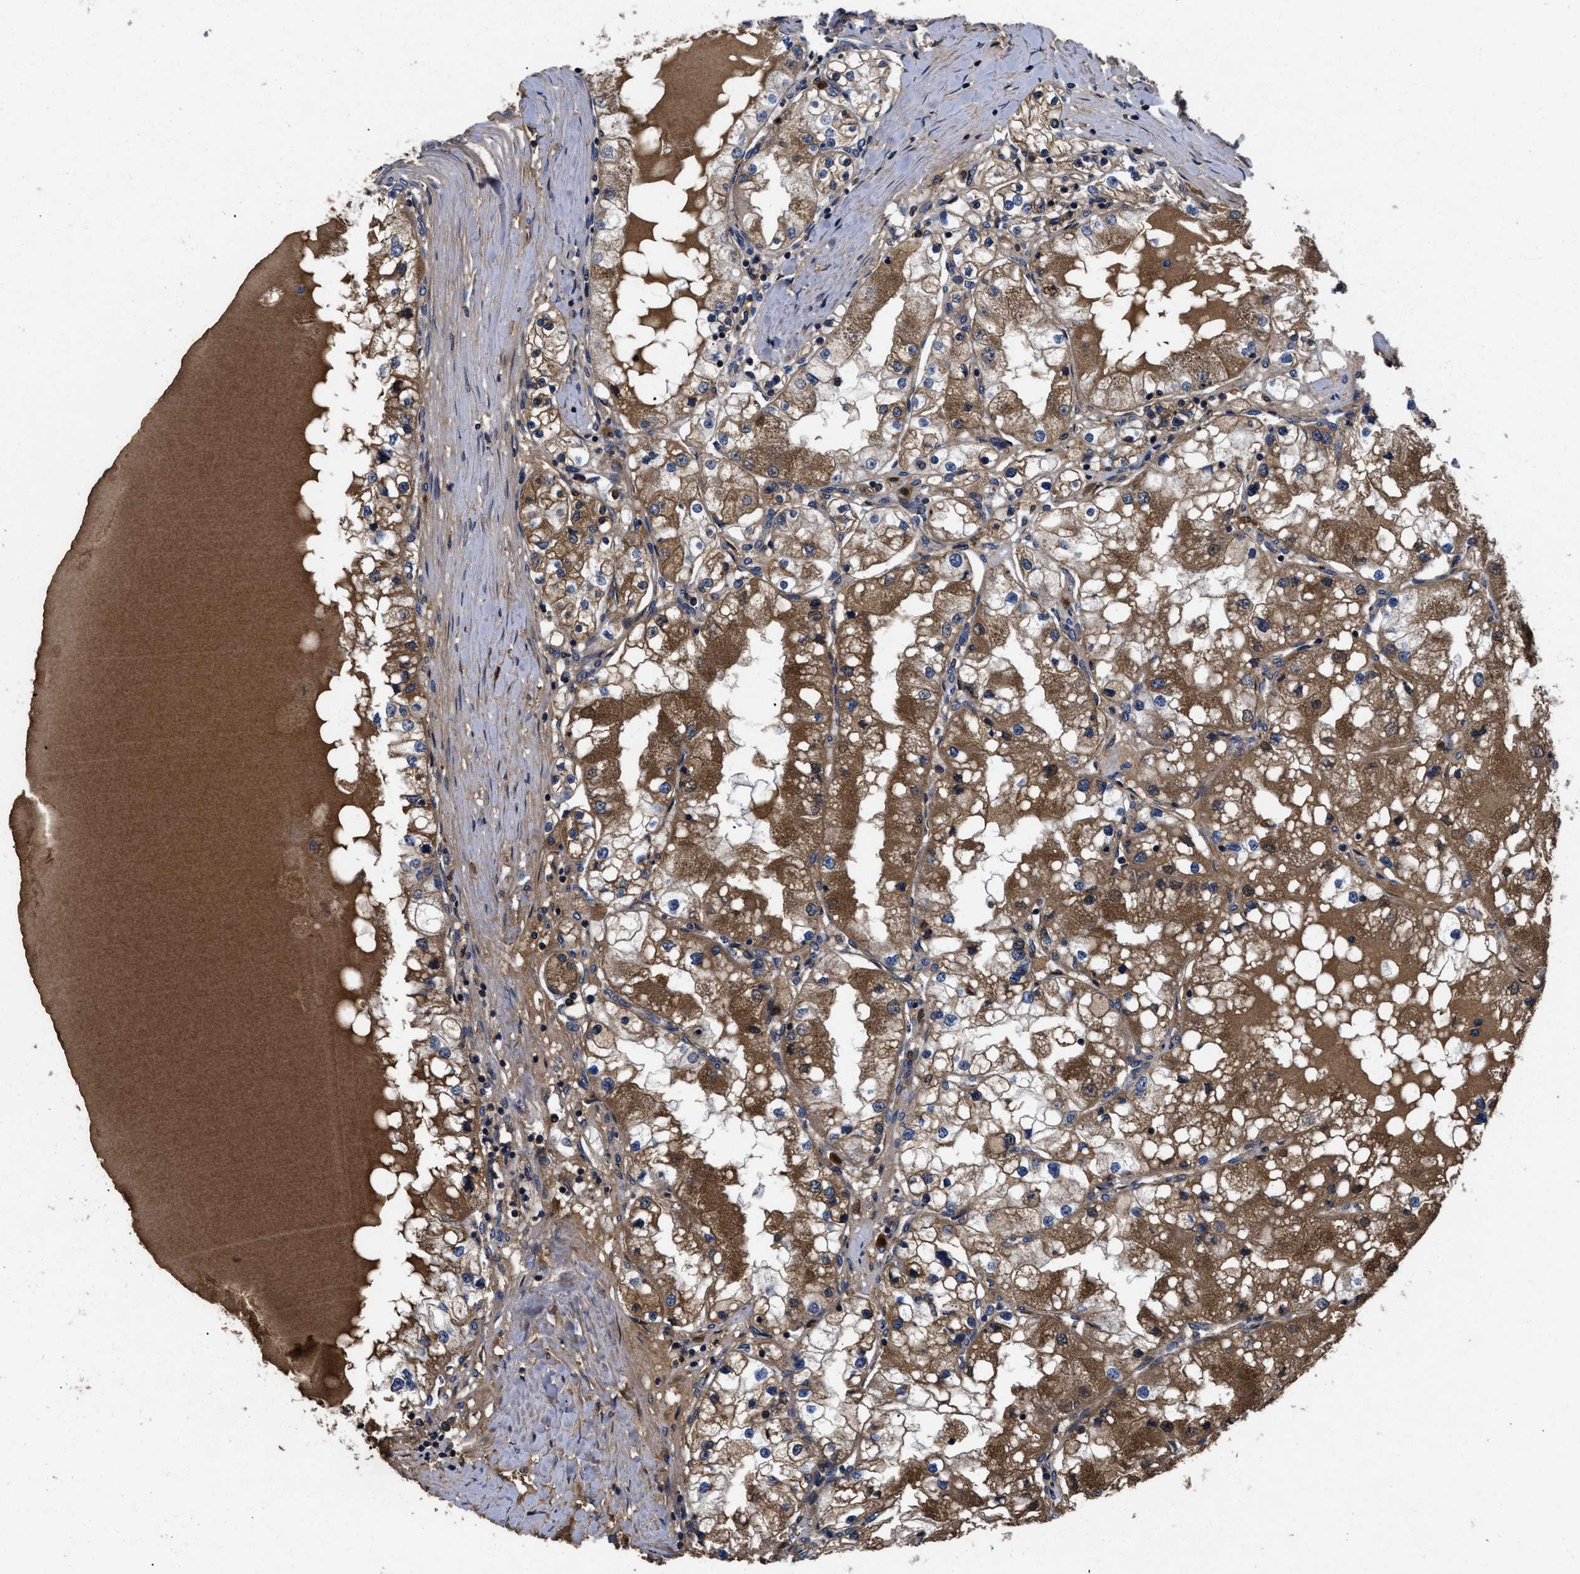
{"staining": {"intensity": "moderate", "quantity": "25%-75%", "location": "cytoplasmic/membranous"}, "tissue": "renal cancer", "cell_type": "Tumor cells", "image_type": "cancer", "snomed": [{"axis": "morphology", "description": "Adenocarcinoma, NOS"}, {"axis": "topography", "description": "Kidney"}], "caption": "Protein expression analysis of adenocarcinoma (renal) demonstrates moderate cytoplasmic/membranous positivity in approximately 25%-75% of tumor cells.", "gene": "LRRC3", "patient": {"sex": "male", "age": 68}}